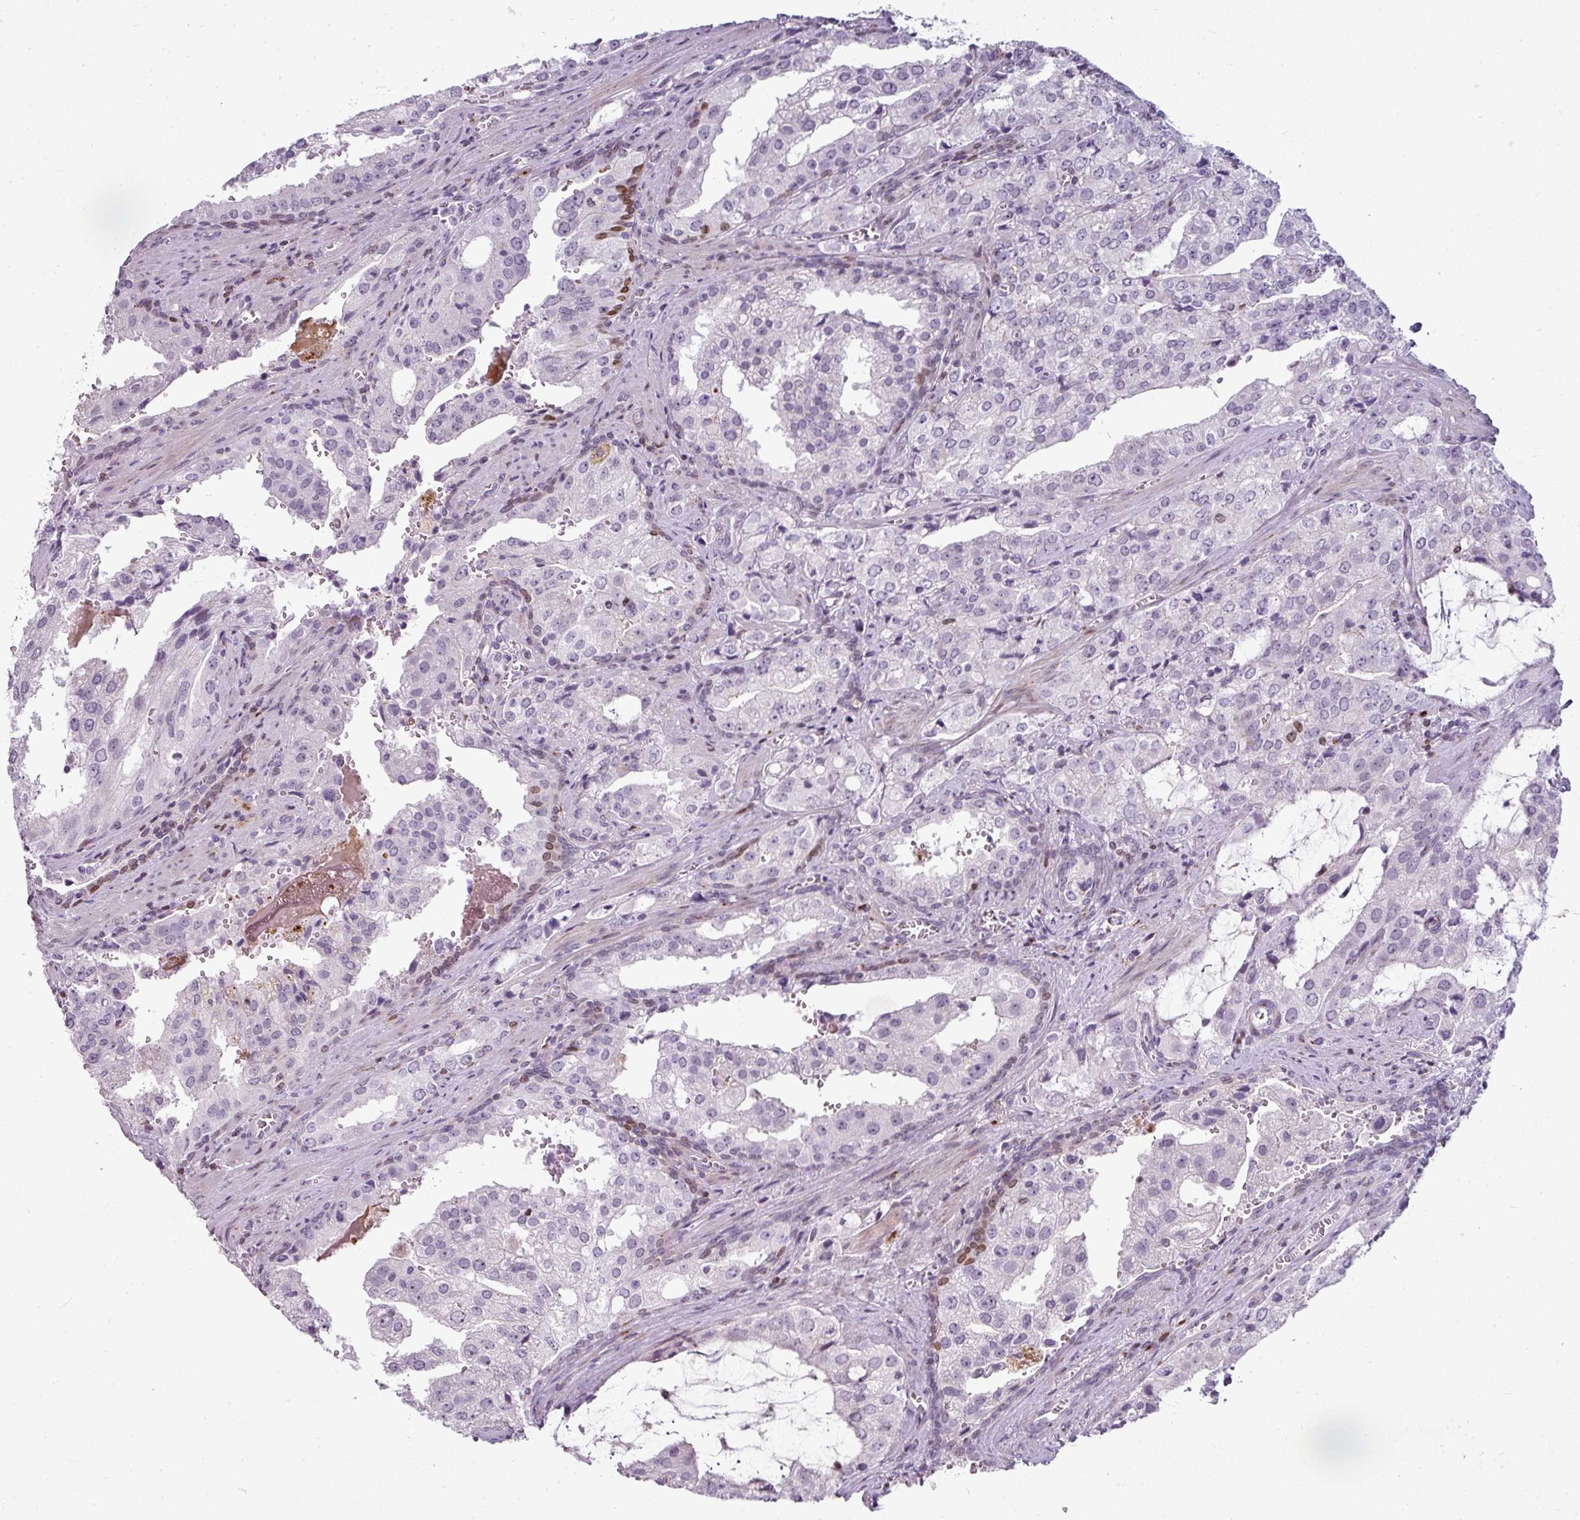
{"staining": {"intensity": "negative", "quantity": "none", "location": "none"}, "tissue": "prostate cancer", "cell_type": "Tumor cells", "image_type": "cancer", "snomed": [{"axis": "morphology", "description": "Adenocarcinoma, High grade"}, {"axis": "topography", "description": "Prostate"}], "caption": "Immunohistochemistry image of neoplastic tissue: high-grade adenocarcinoma (prostate) stained with DAB (3,3'-diaminobenzidine) demonstrates no significant protein positivity in tumor cells. (Stains: DAB (3,3'-diaminobenzidine) IHC with hematoxylin counter stain, Microscopy: brightfield microscopy at high magnification).", "gene": "SYT8", "patient": {"sex": "male", "age": 68}}